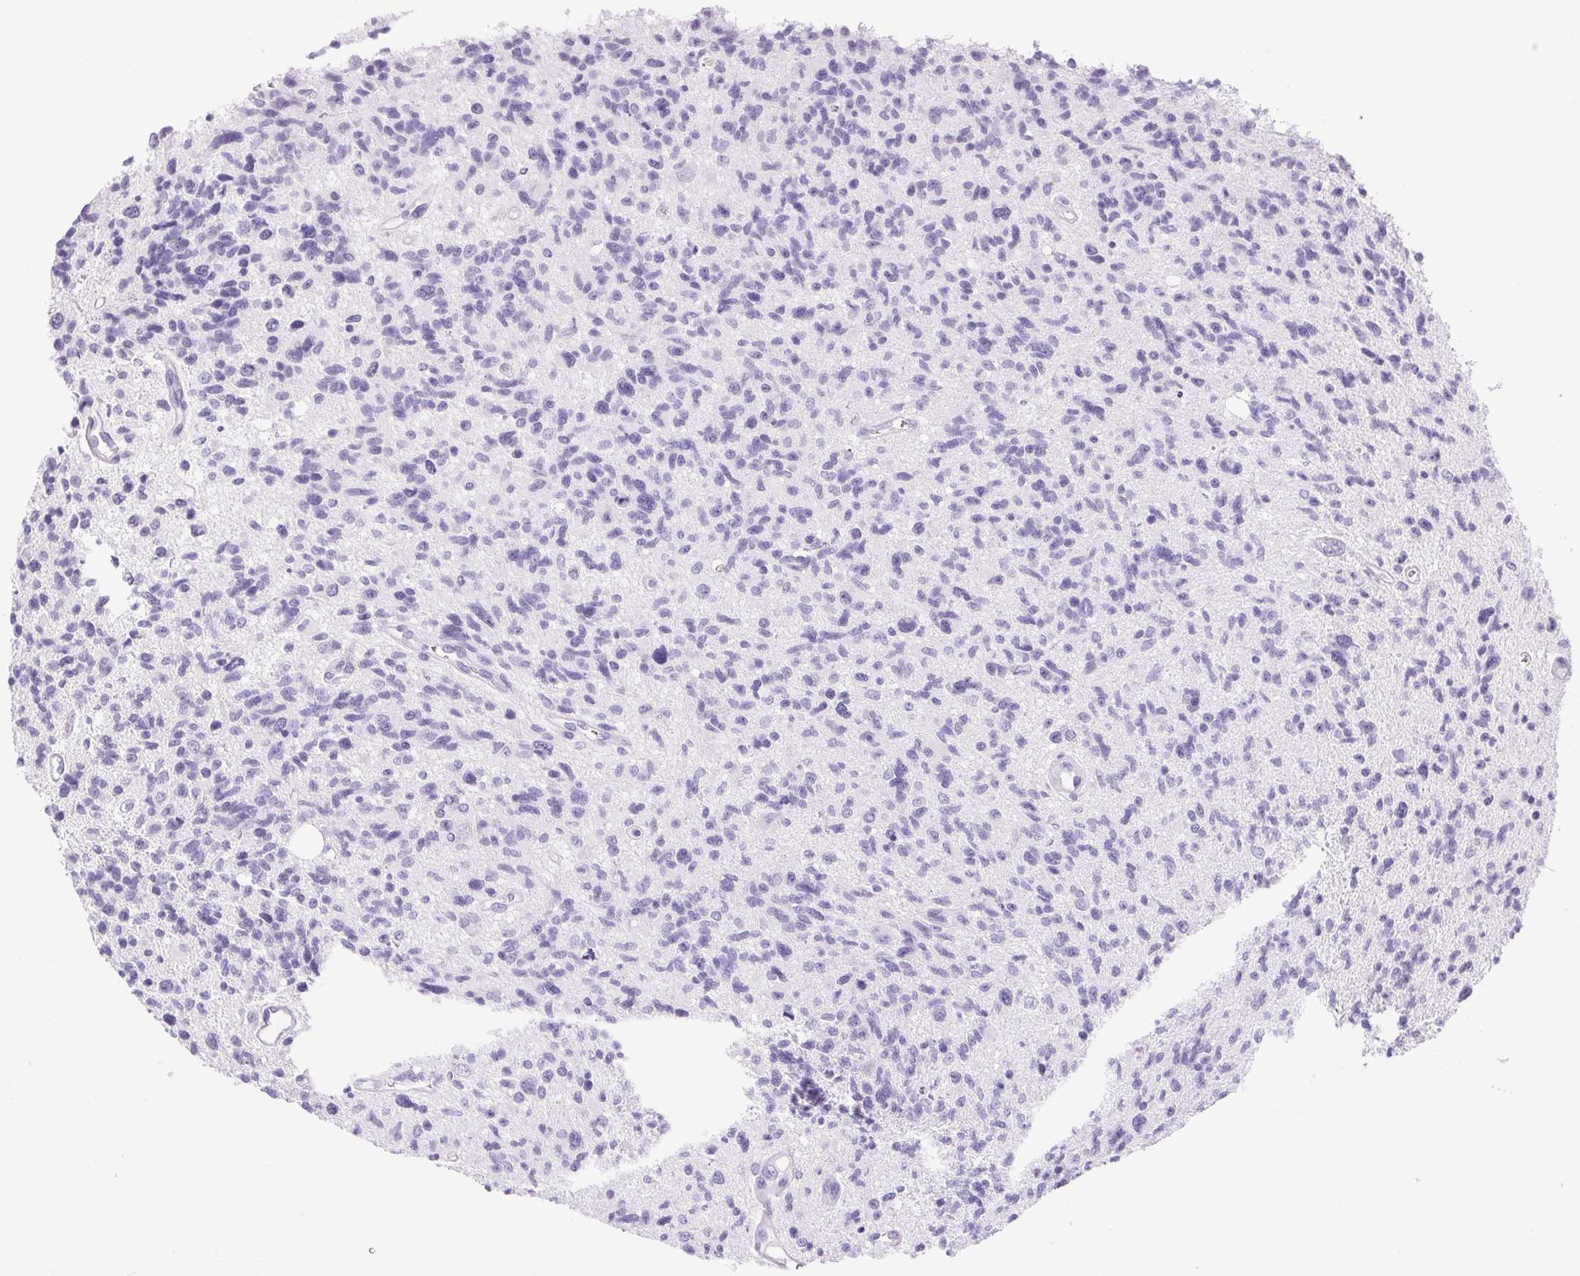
{"staining": {"intensity": "negative", "quantity": "none", "location": "none"}, "tissue": "glioma", "cell_type": "Tumor cells", "image_type": "cancer", "snomed": [{"axis": "morphology", "description": "Glioma, malignant, High grade"}, {"axis": "topography", "description": "Brain"}], "caption": "Tumor cells show no significant protein positivity in glioma.", "gene": "PAPPA2", "patient": {"sex": "male", "age": 29}}